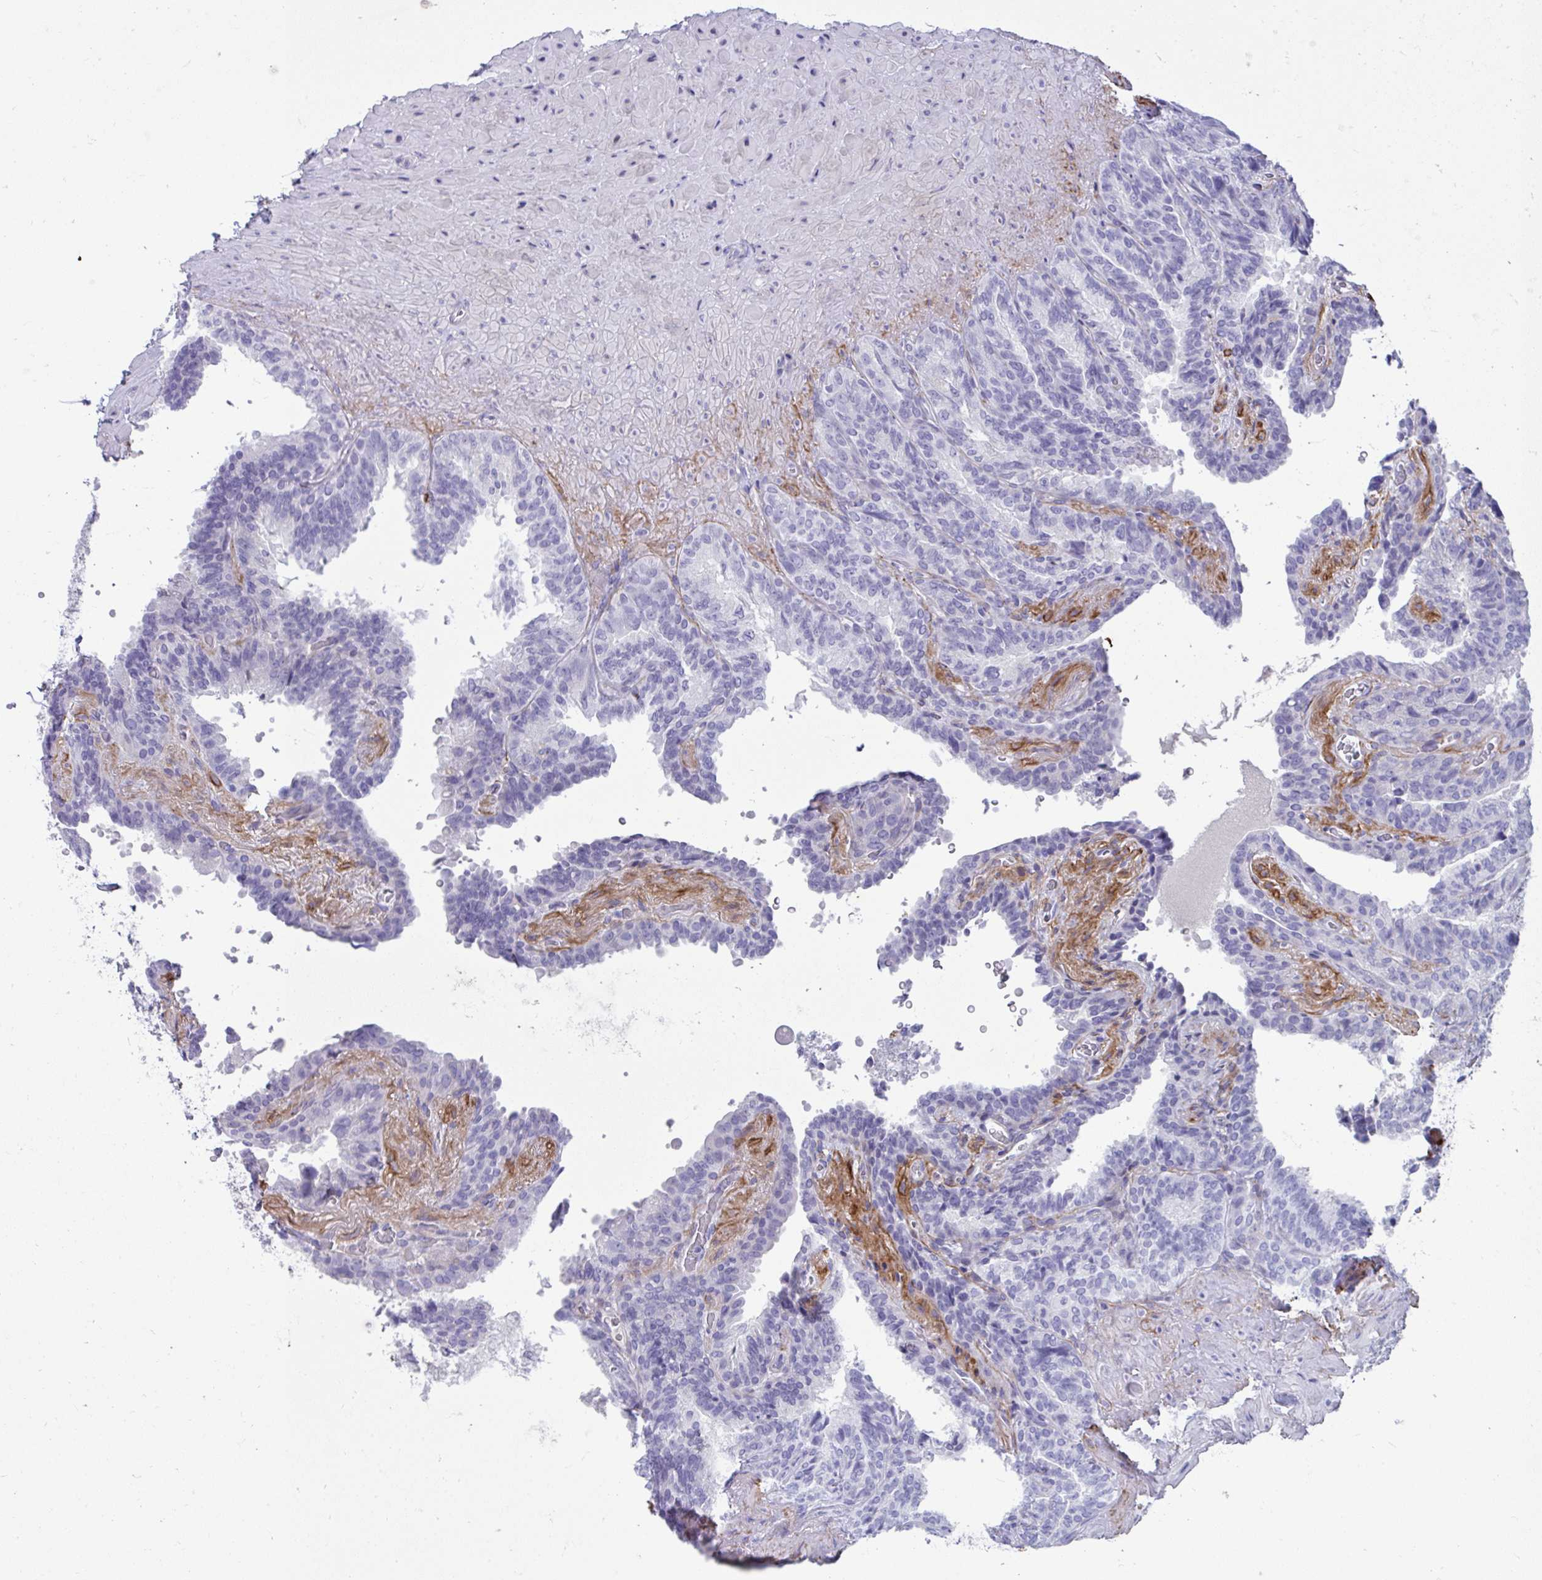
{"staining": {"intensity": "negative", "quantity": "none", "location": "none"}, "tissue": "seminal vesicle", "cell_type": "Glandular cells", "image_type": "normal", "snomed": [{"axis": "morphology", "description": "Normal tissue, NOS"}, {"axis": "topography", "description": "Seminal veicle"}], "caption": "Photomicrograph shows no protein expression in glandular cells of unremarkable seminal vesicle. (DAB IHC with hematoxylin counter stain).", "gene": "PIGZ", "patient": {"sex": "male", "age": 60}}